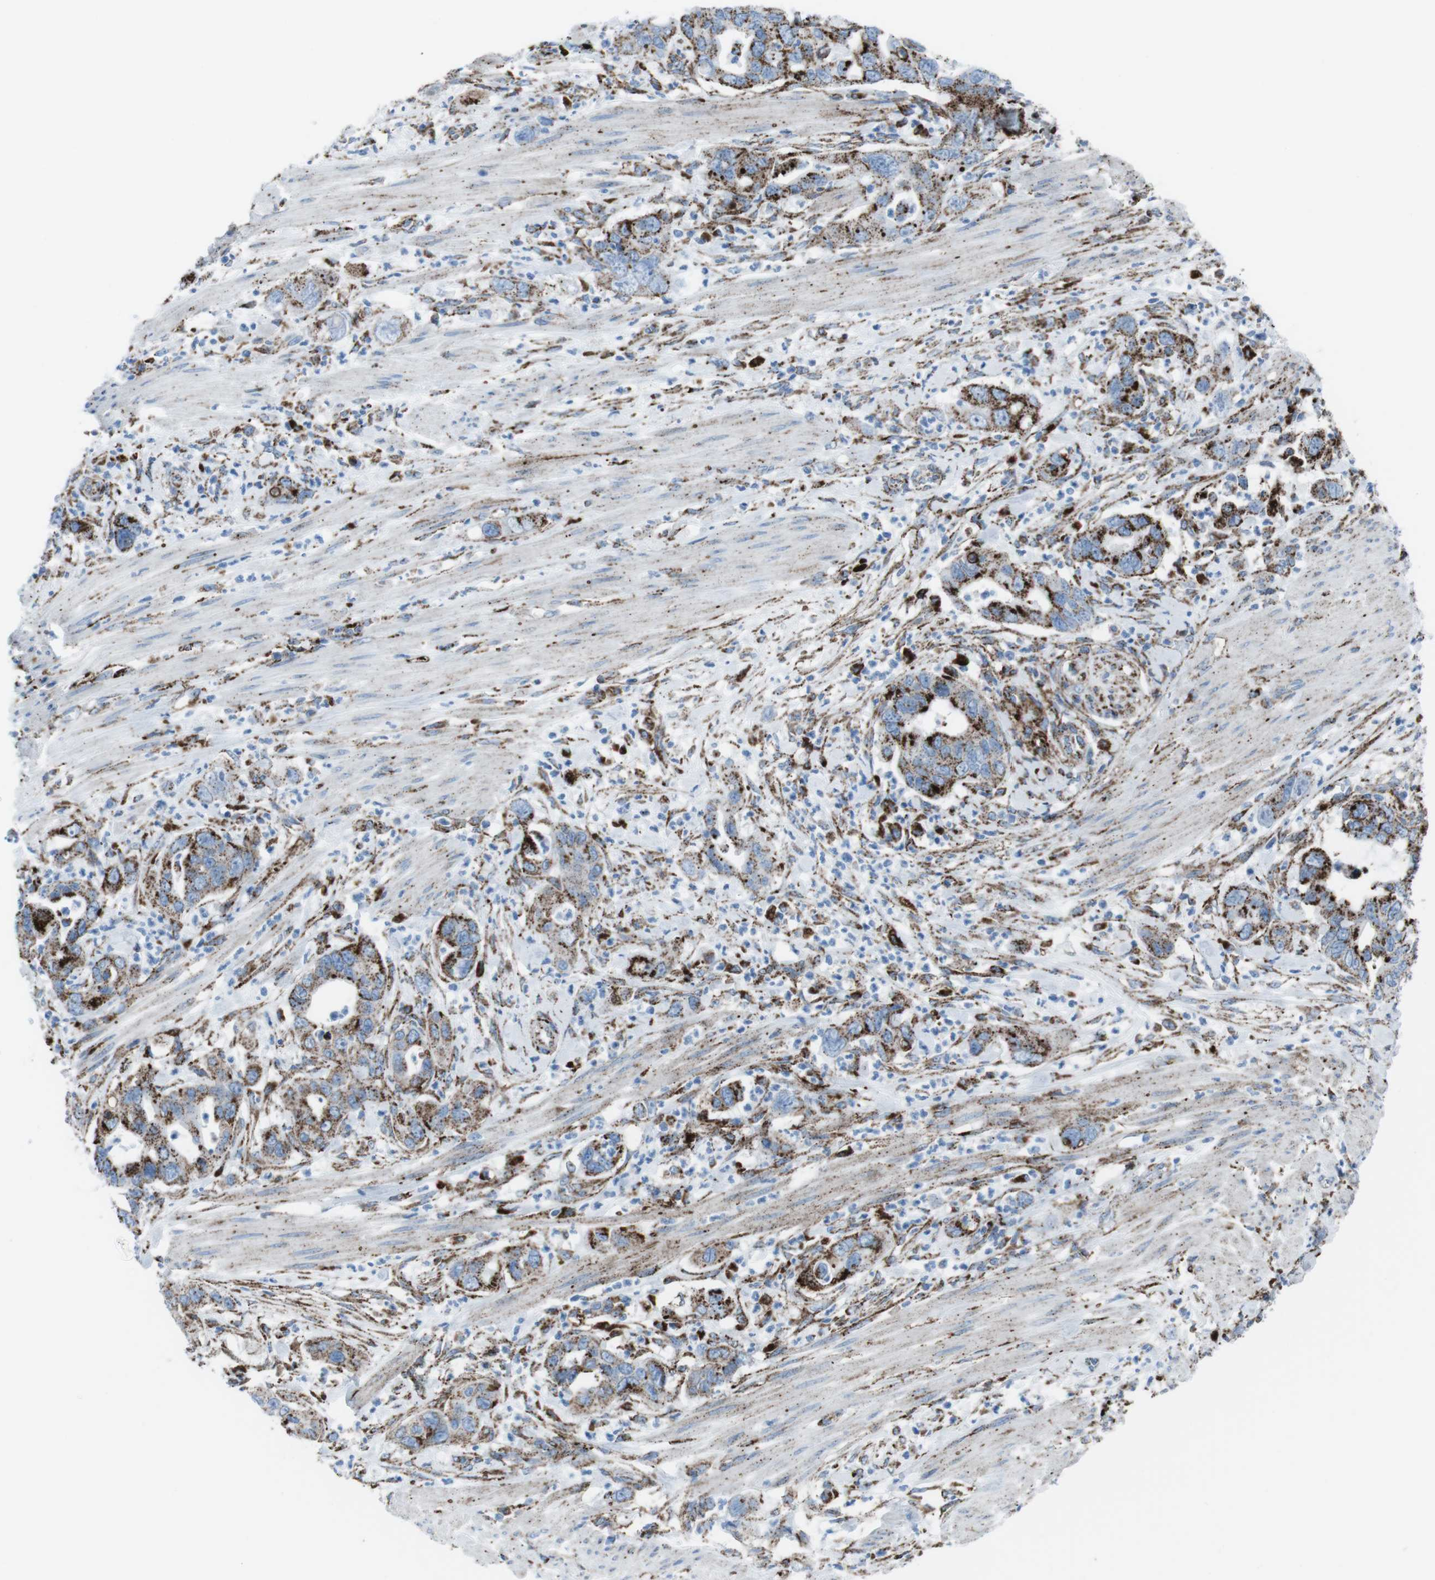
{"staining": {"intensity": "strong", "quantity": ">75%", "location": "cytoplasmic/membranous"}, "tissue": "pancreatic cancer", "cell_type": "Tumor cells", "image_type": "cancer", "snomed": [{"axis": "morphology", "description": "Adenocarcinoma, NOS"}, {"axis": "topography", "description": "Pancreas"}], "caption": "Pancreatic cancer was stained to show a protein in brown. There is high levels of strong cytoplasmic/membranous expression in approximately >75% of tumor cells.", "gene": "SCARB2", "patient": {"sex": "female", "age": 71}}